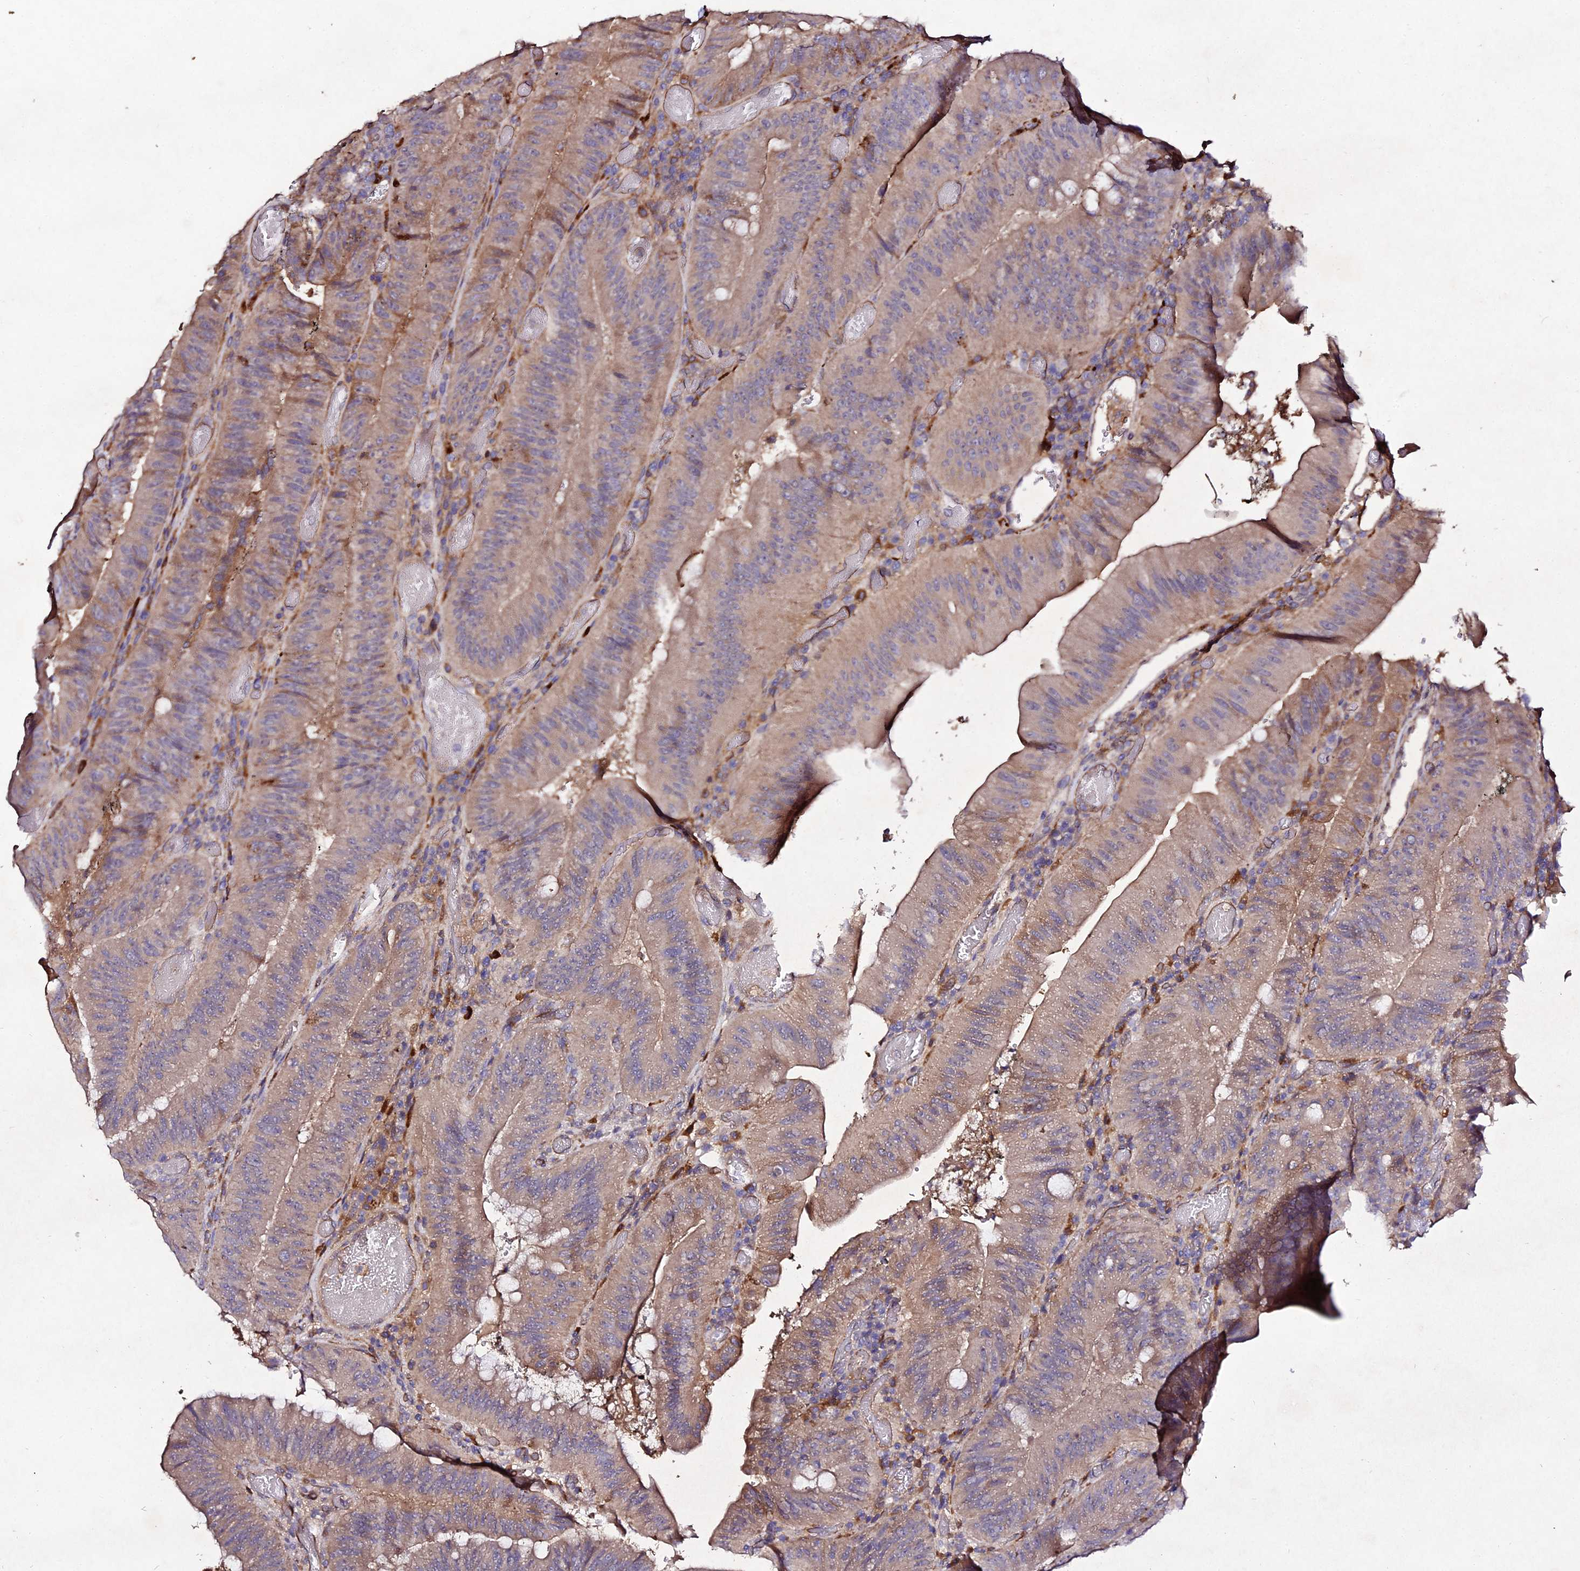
{"staining": {"intensity": "moderate", "quantity": ">75%", "location": "cytoplasmic/membranous"}, "tissue": "colorectal cancer", "cell_type": "Tumor cells", "image_type": "cancer", "snomed": [{"axis": "morphology", "description": "Adenocarcinoma, NOS"}, {"axis": "topography", "description": "Colon"}], "caption": "Immunohistochemical staining of human adenocarcinoma (colorectal) displays moderate cytoplasmic/membranous protein expression in about >75% of tumor cells.", "gene": "AP3M2", "patient": {"sex": "female", "age": 43}}